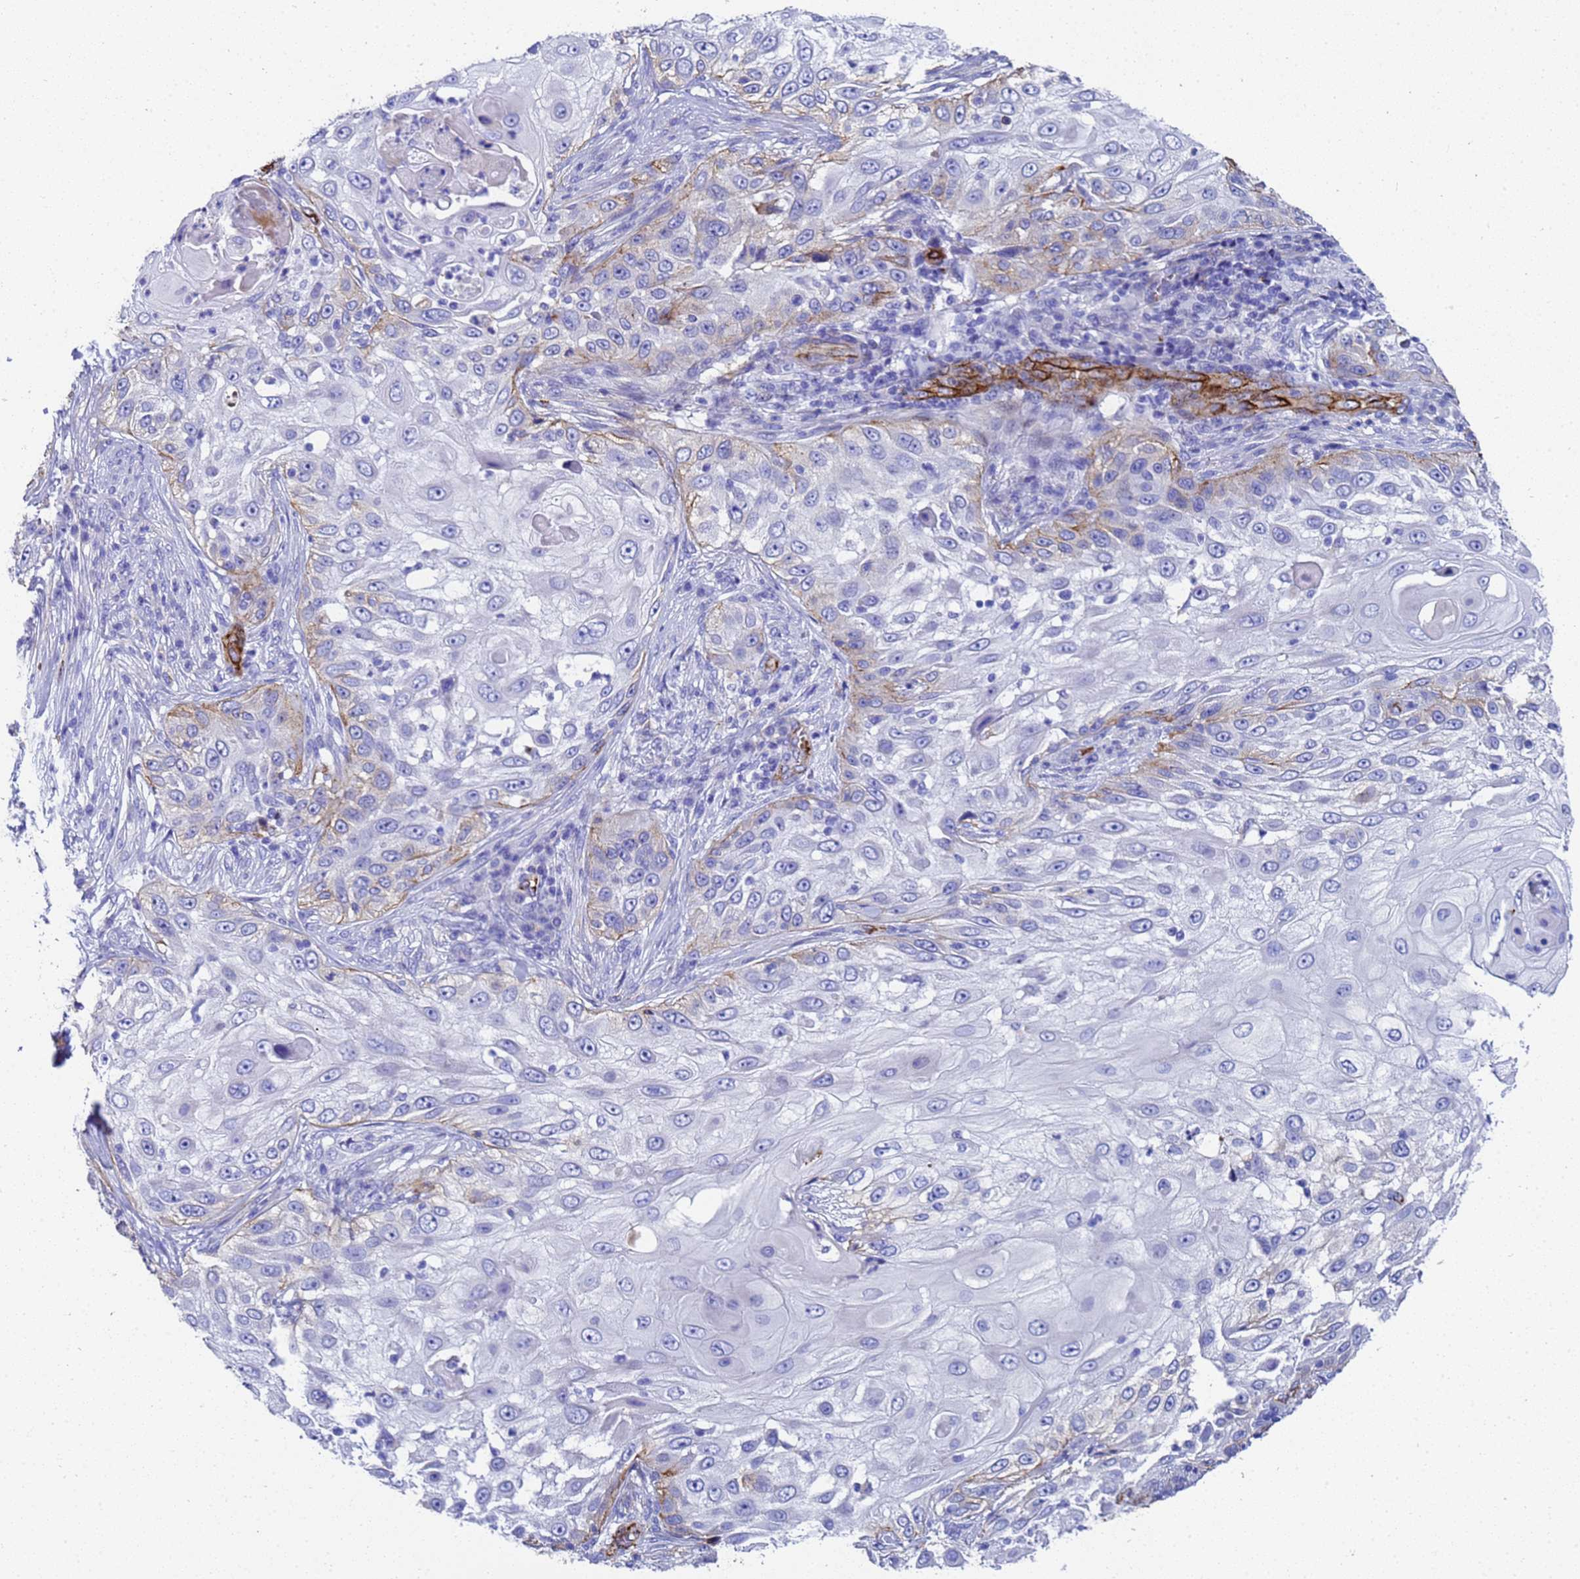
{"staining": {"intensity": "weak", "quantity": "<25%", "location": "cytoplasmic/membranous"}, "tissue": "skin cancer", "cell_type": "Tumor cells", "image_type": "cancer", "snomed": [{"axis": "morphology", "description": "Squamous cell carcinoma, NOS"}, {"axis": "topography", "description": "Skin"}], "caption": "There is no significant staining in tumor cells of skin squamous cell carcinoma.", "gene": "ADIPOQ", "patient": {"sex": "female", "age": 44}}